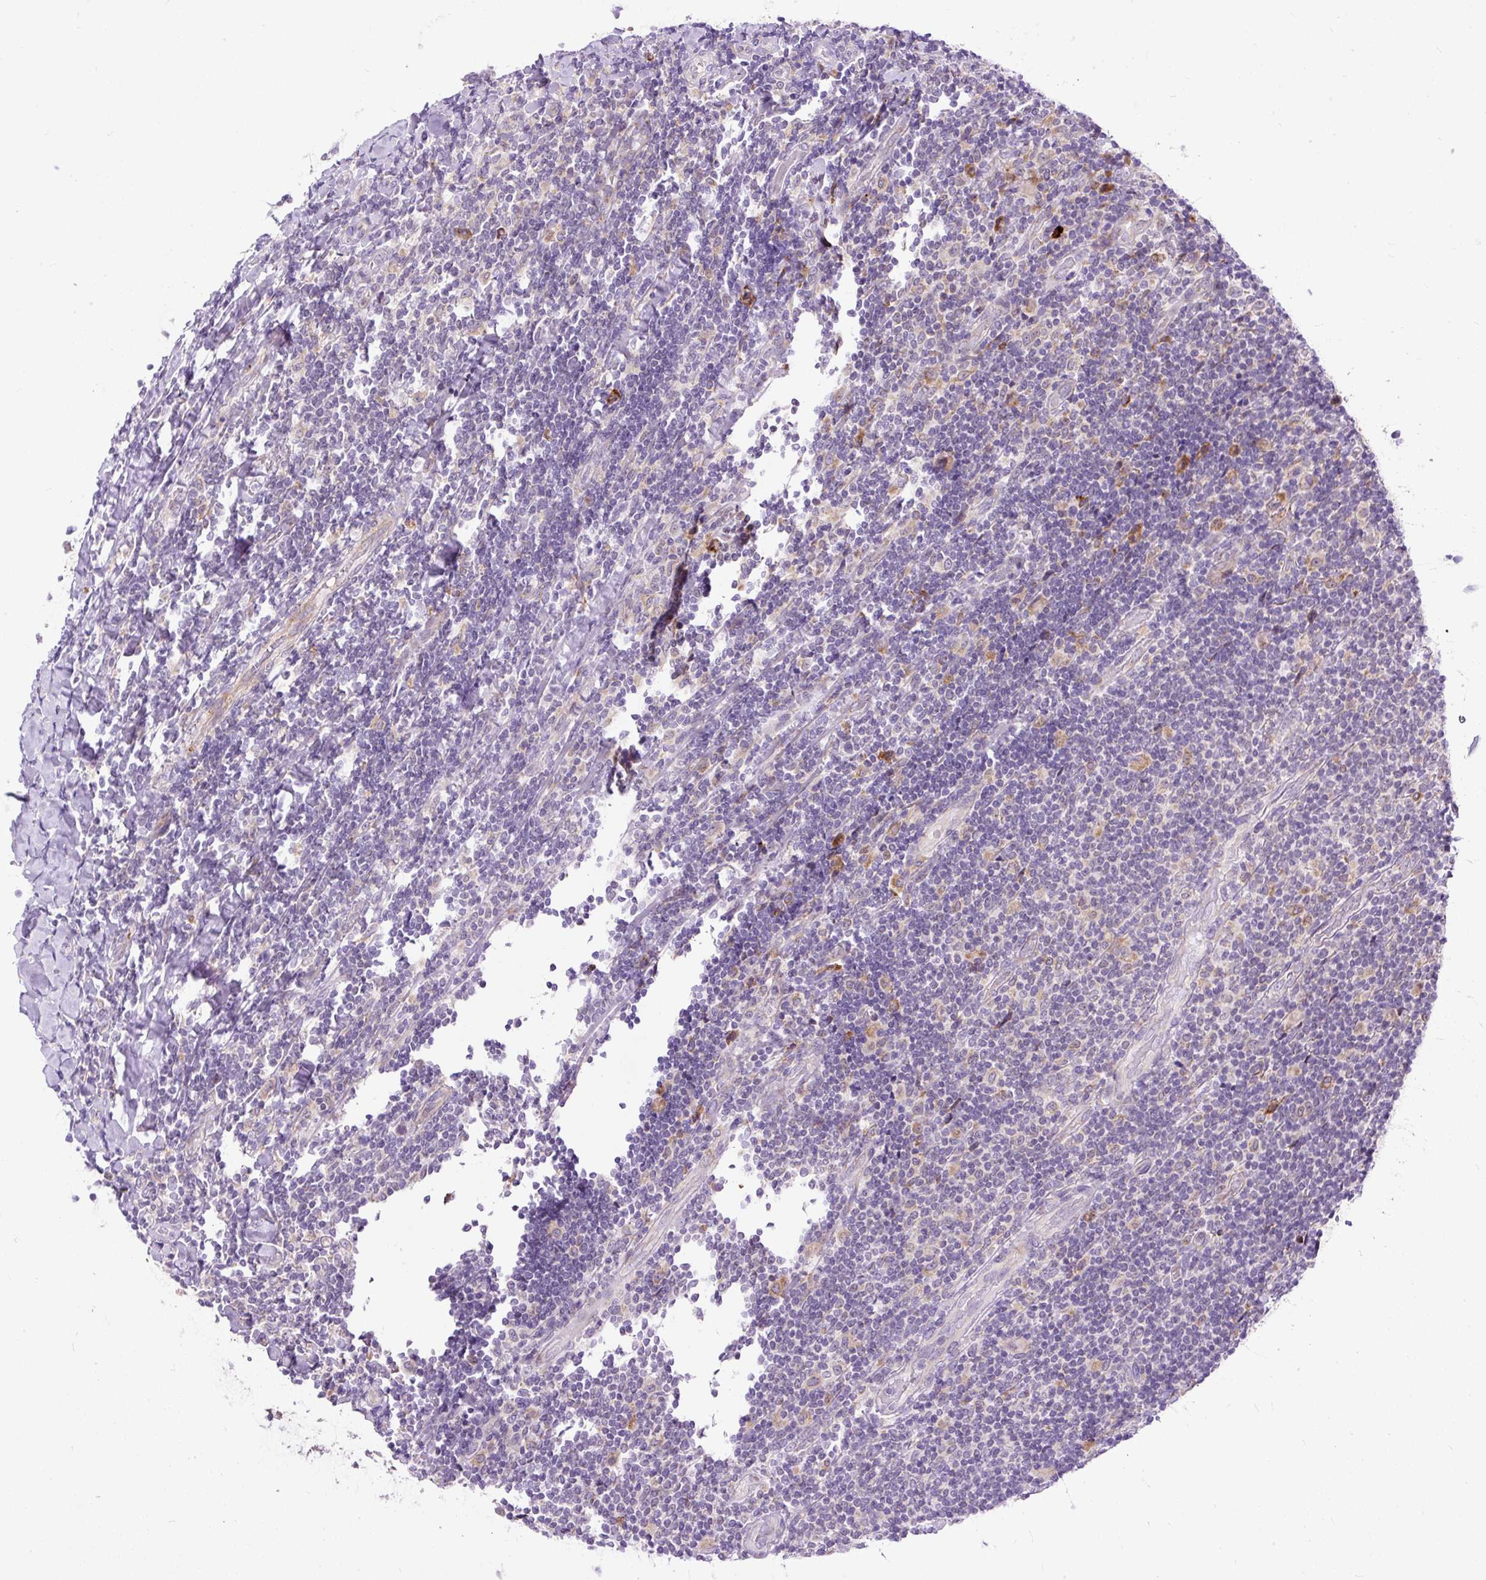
{"staining": {"intensity": "negative", "quantity": "none", "location": "none"}, "tissue": "lymphoma", "cell_type": "Tumor cells", "image_type": "cancer", "snomed": [{"axis": "morphology", "description": "Malignant lymphoma, non-Hodgkin's type, Low grade"}, {"axis": "topography", "description": "Lymph node"}], "caption": "Immunohistochemical staining of malignant lymphoma, non-Hodgkin's type (low-grade) displays no significant positivity in tumor cells.", "gene": "FMC1", "patient": {"sex": "male", "age": 52}}